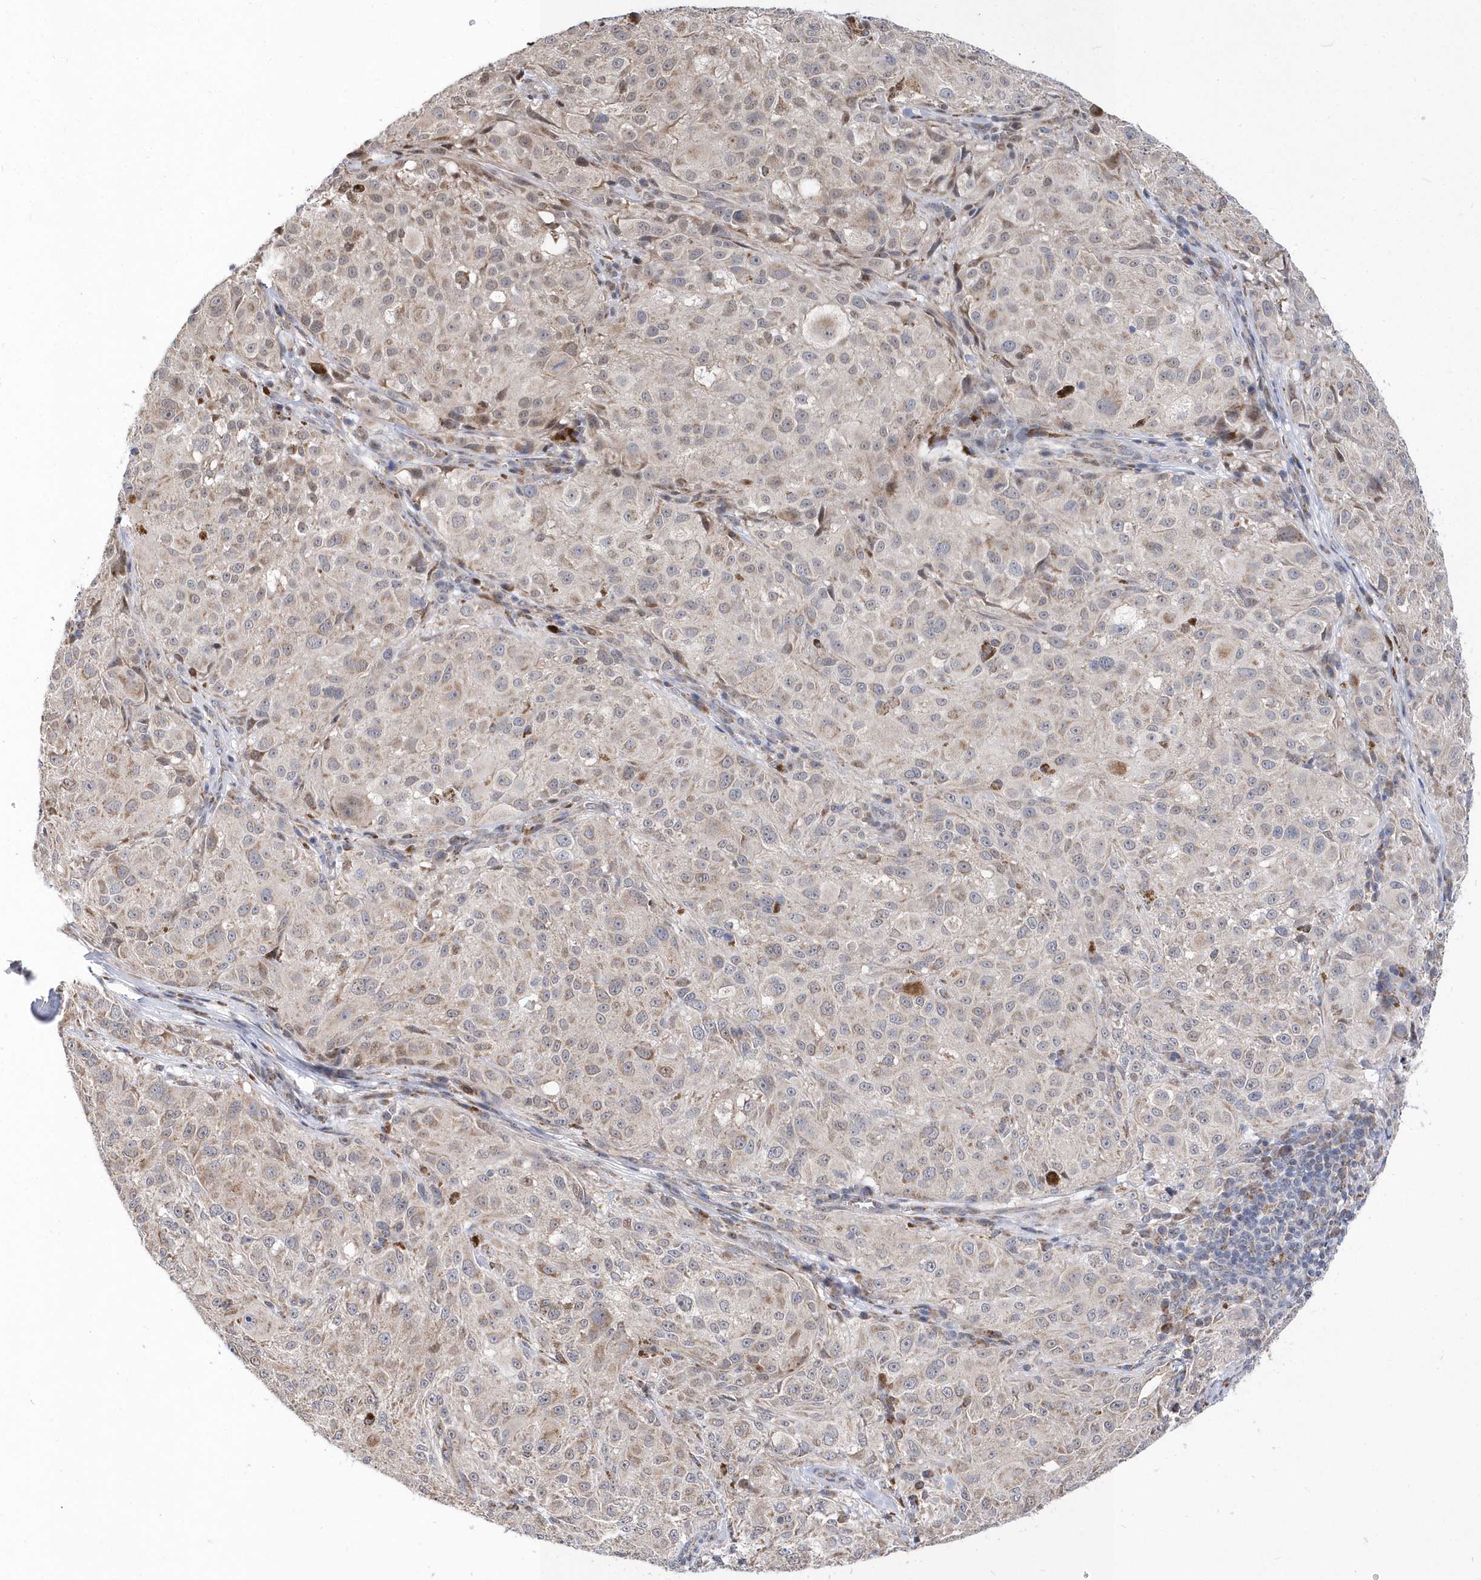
{"staining": {"intensity": "weak", "quantity": "<25%", "location": "cytoplasmic/membranous"}, "tissue": "melanoma", "cell_type": "Tumor cells", "image_type": "cancer", "snomed": [{"axis": "morphology", "description": "Necrosis, NOS"}, {"axis": "morphology", "description": "Malignant melanoma, NOS"}, {"axis": "topography", "description": "Skin"}], "caption": "This is an IHC histopathology image of human melanoma. There is no positivity in tumor cells.", "gene": "SPATA5", "patient": {"sex": "female", "age": 87}}